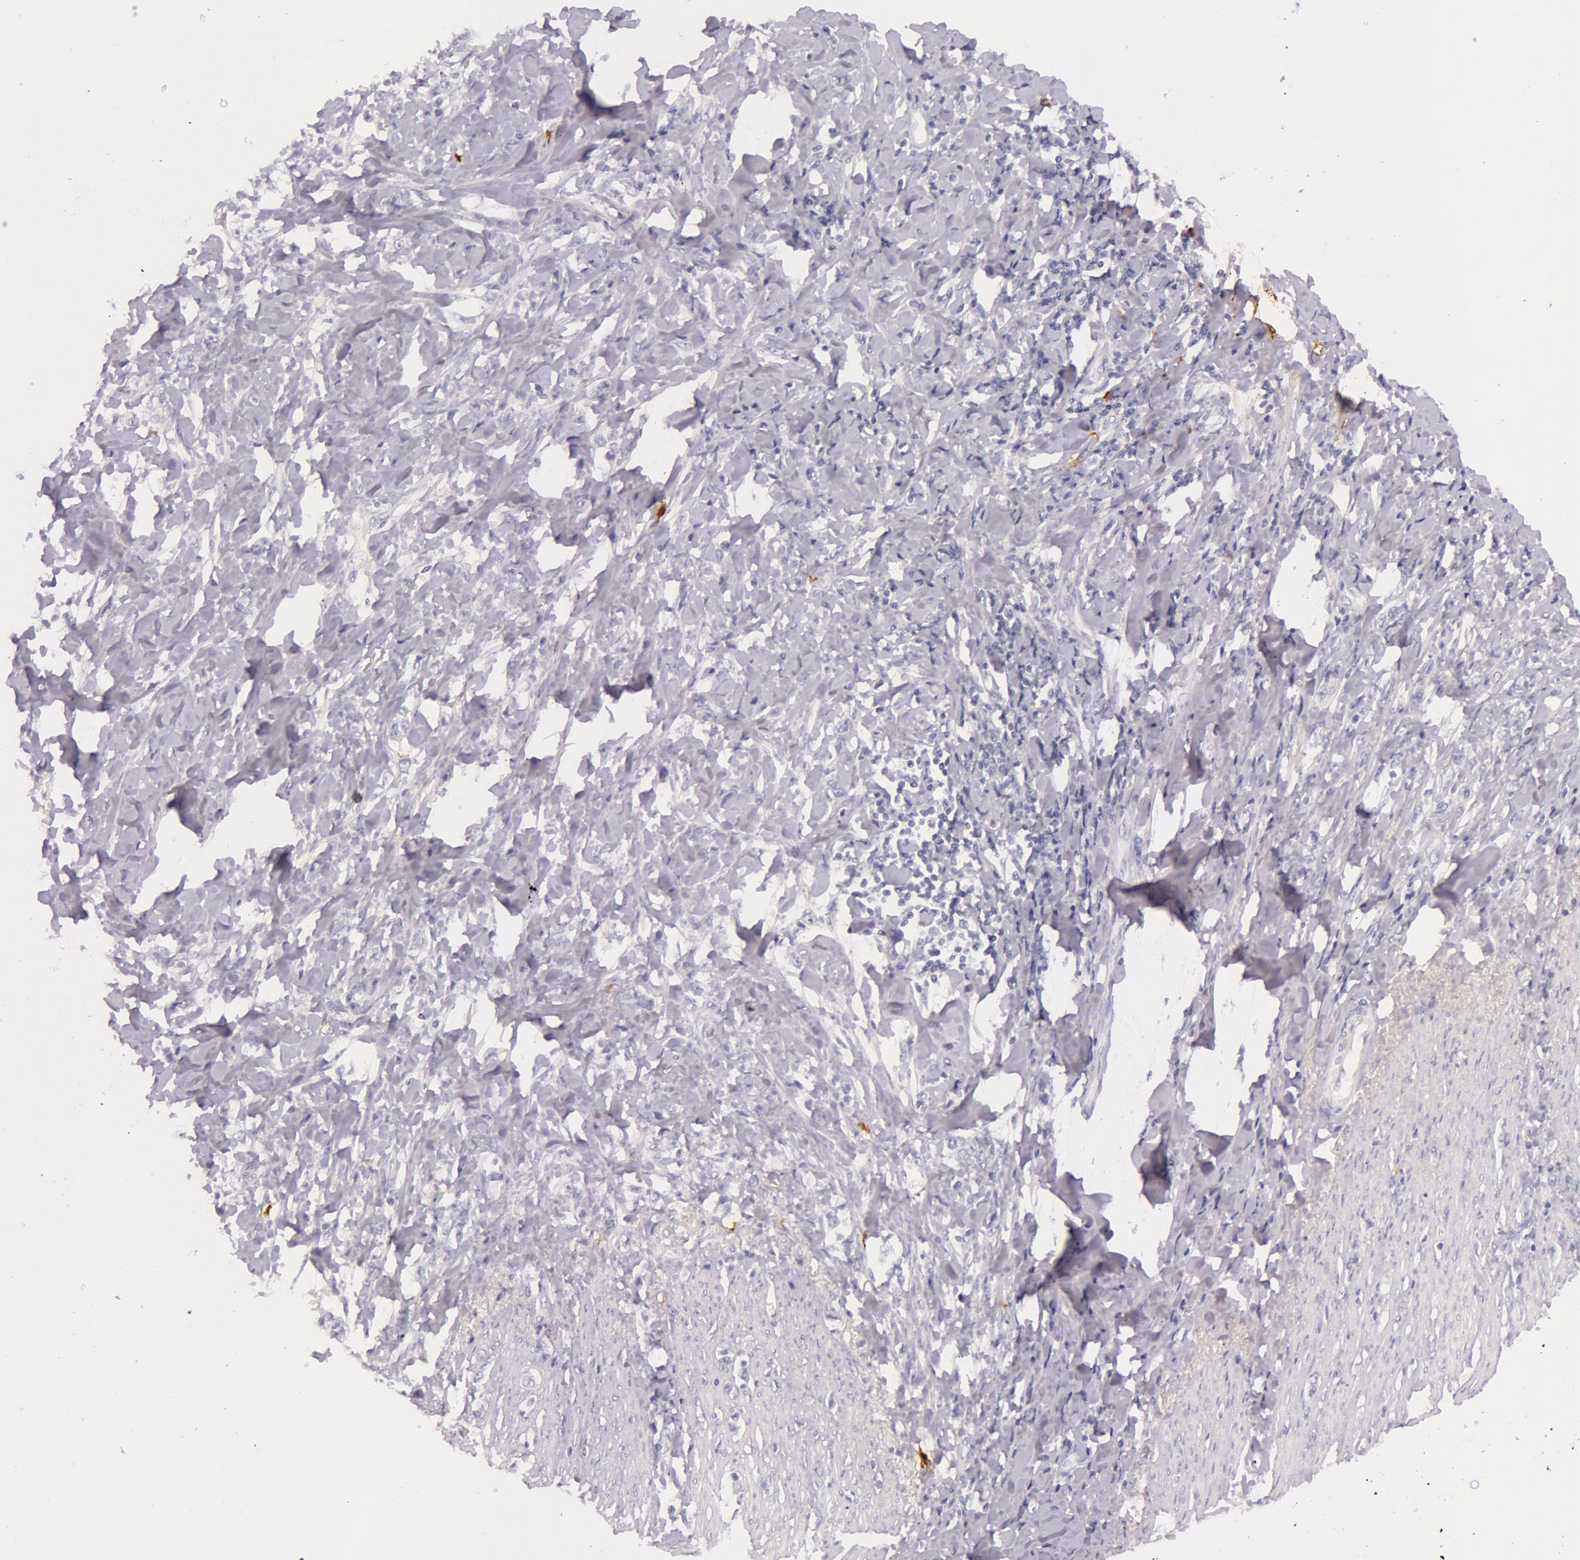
{"staining": {"intensity": "negative", "quantity": "none", "location": "none"}, "tissue": "stomach cancer", "cell_type": "Tumor cells", "image_type": "cancer", "snomed": [{"axis": "morphology", "description": "Adenocarcinoma, NOS"}, {"axis": "topography", "description": "Stomach, lower"}], "caption": "This is an immunohistochemistry photomicrograph of stomach cancer. There is no staining in tumor cells.", "gene": "C4BPA", "patient": {"sex": "male", "age": 88}}